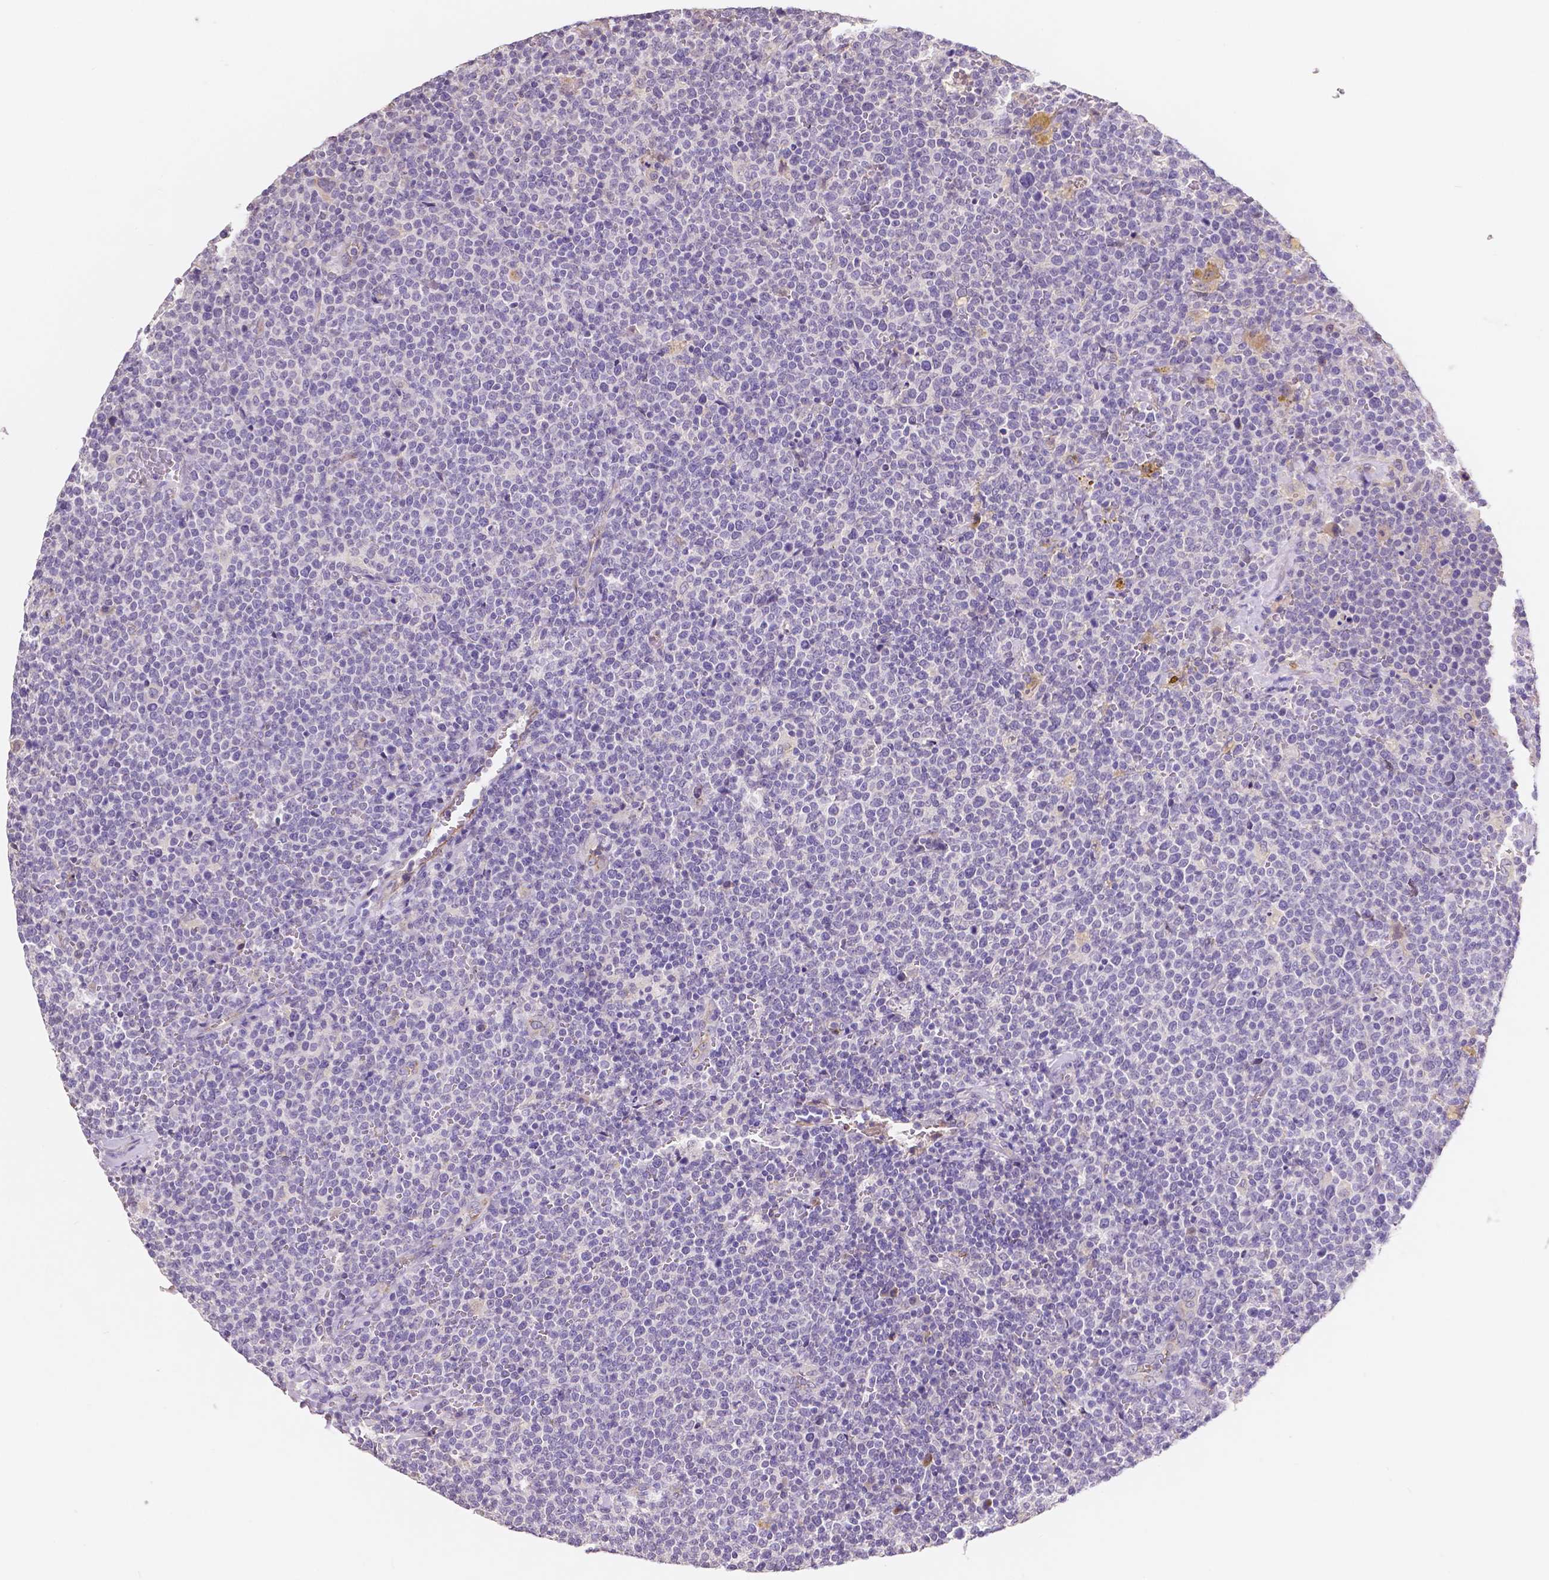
{"staining": {"intensity": "negative", "quantity": "none", "location": "none"}, "tissue": "lymphoma", "cell_type": "Tumor cells", "image_type": "cancer", "snomed": [{"axis": "morphology", "description": "Malignant lymphoma, non-Hodgkin's type, High grade"}, {"axis": "topography", "description": "Lymph node"}], "caption": "Lymphoma was stained to show a protein in brown. There is no significant expression in tumor cells.", "gene": "ELAVL2", "patient": {"sex": "male", "age": 61}}